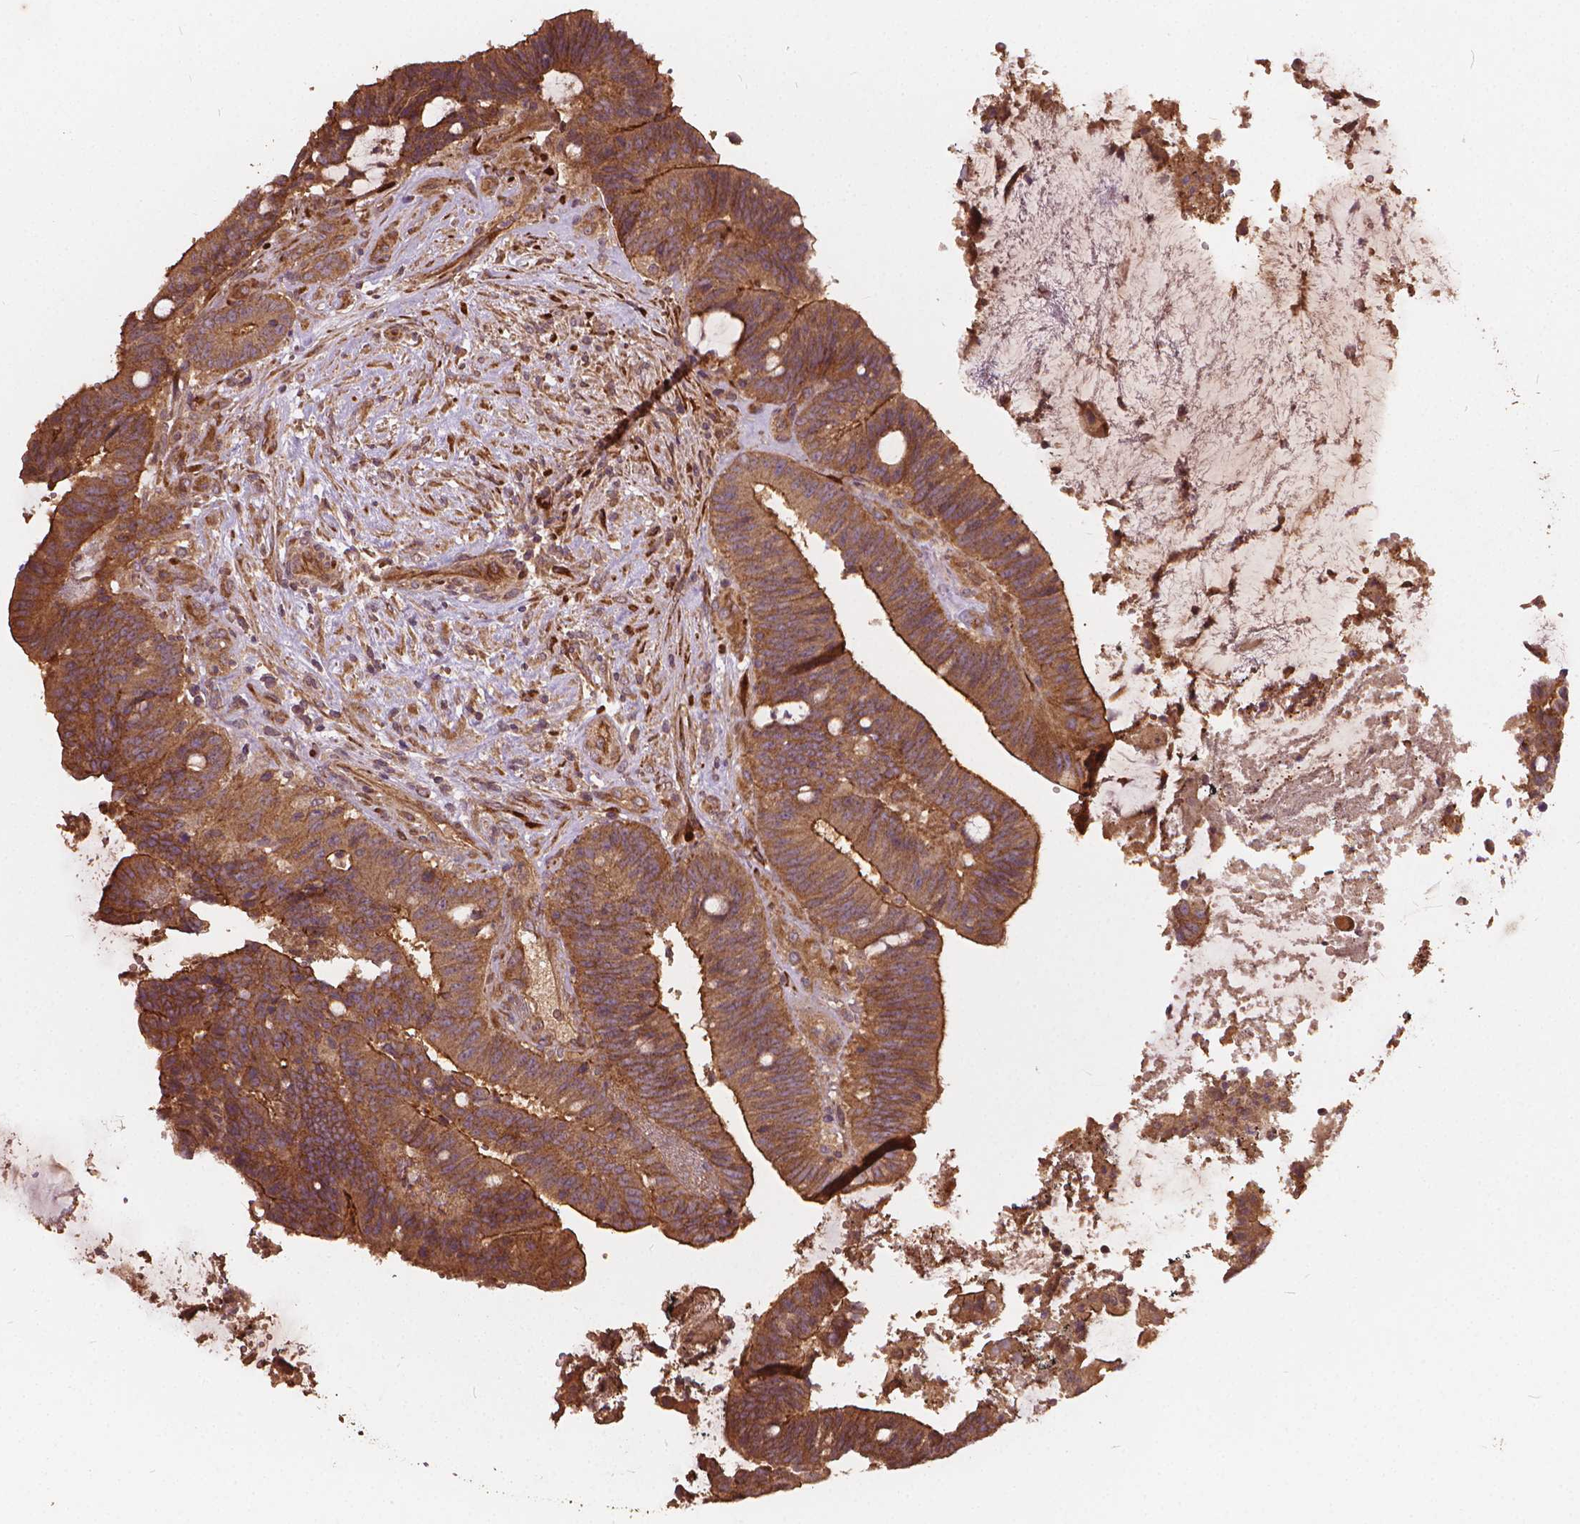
{"staining": {"intensity": "moderate", "quantity": ">75%", "location": "cytoplasmic/membranous"}, "tissue": "colorectal cancer", "cell_type": "Tumor cells", "image_type": "cancer", "snomed": [{"axis": "morphology", "description": "Adenocarcinoma, NOS"}, {"axis": "topography", "description": "Colon"}], "caption": "A brown stain shows moderate cytoplasmic/membranous staining of a protein in human colorectal adenocarcinoma tumor cells.", "gene": "UBXN2A", "patient": {"sex": "female", "age": 43}}